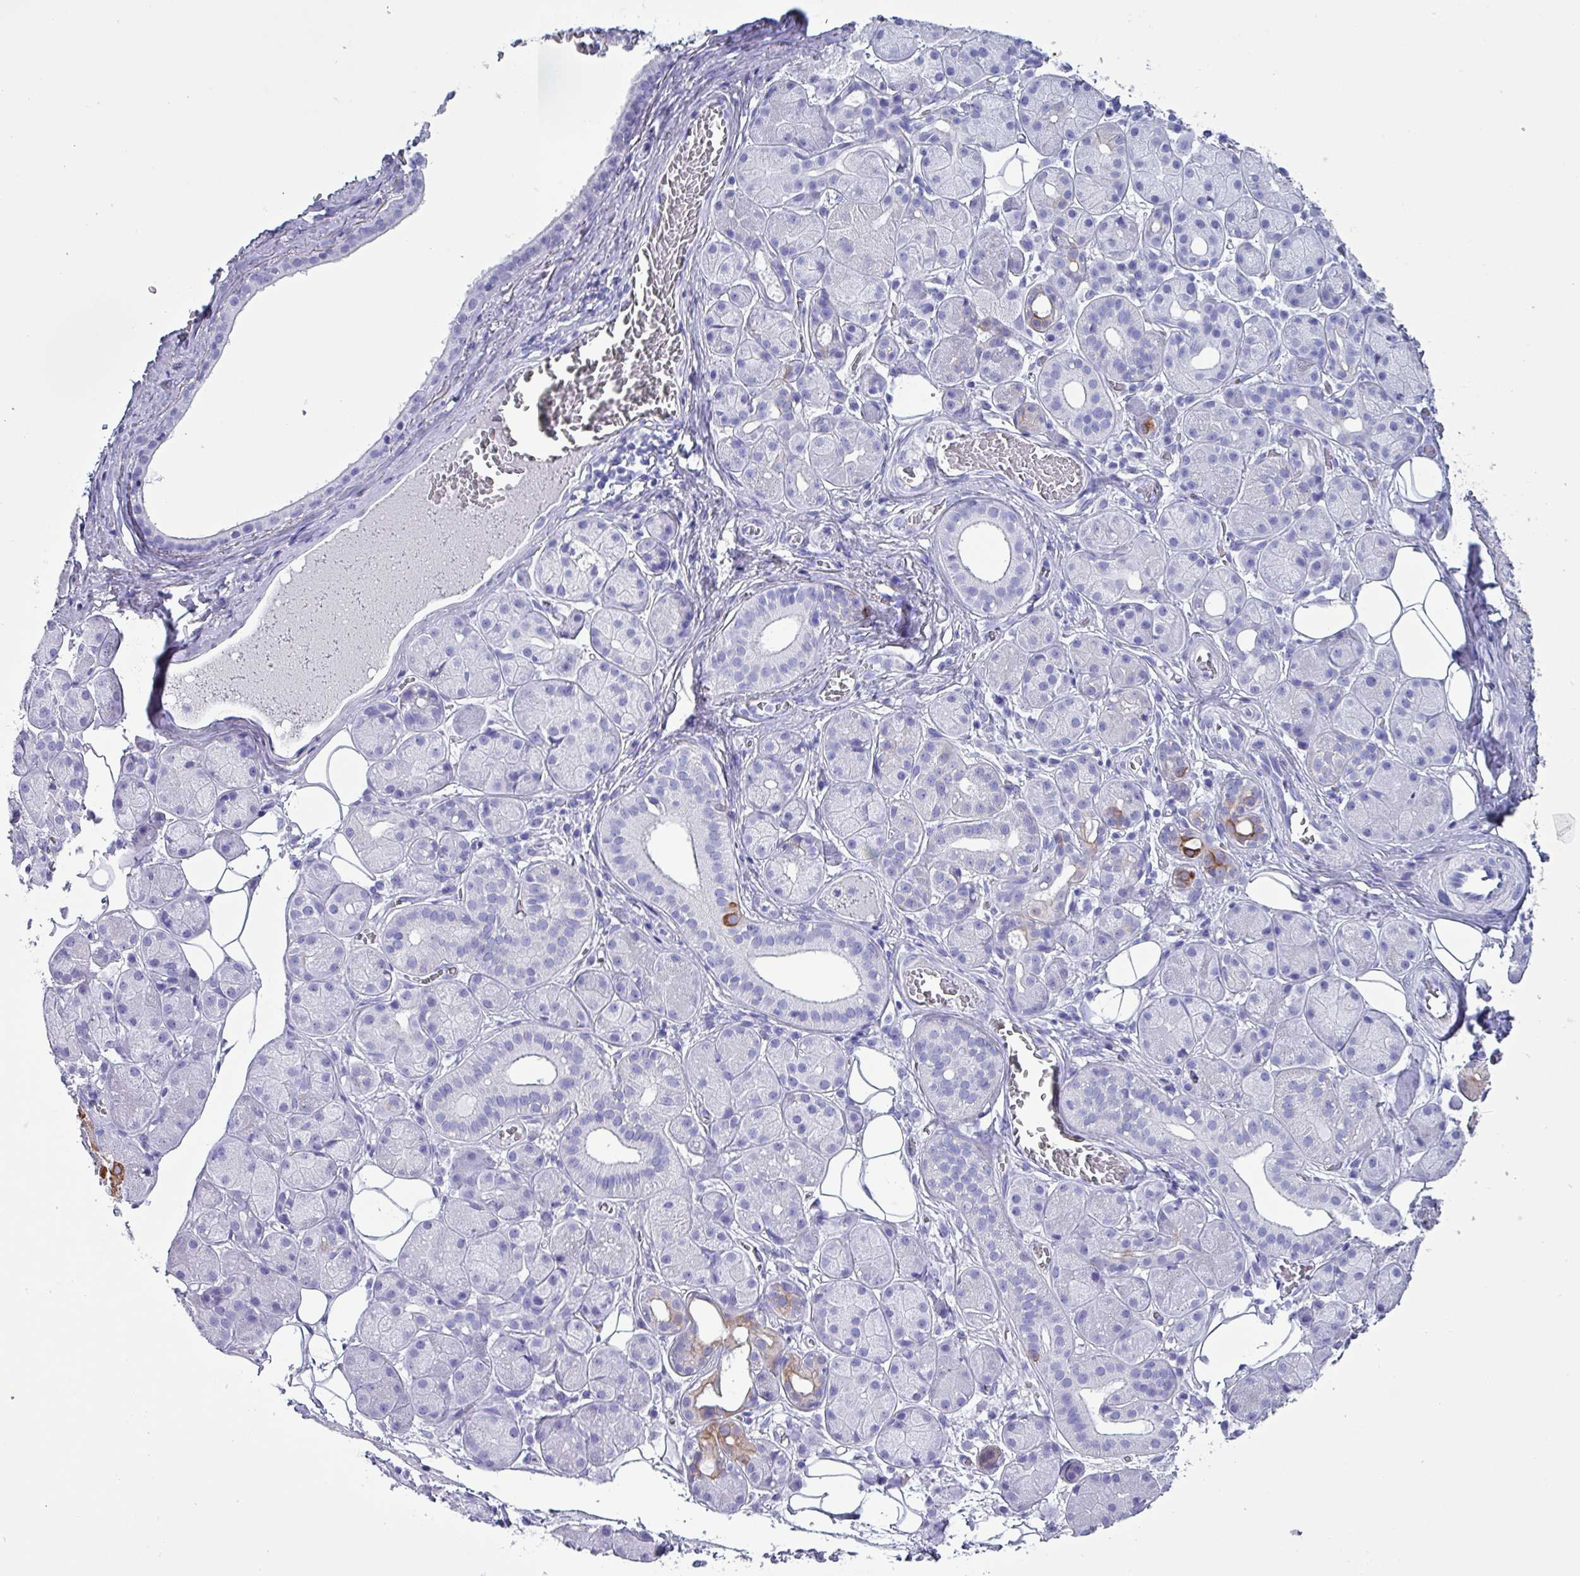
{"staining": {"intensity": "moderate", "quantity": "<25%", "location": "cytoplasmic/membranous"}, "tissue": "salivary gland", "cell_type": "Glandular cells", "image_type": "normal", "snomed": [{"axis": "morphology", "description": "Squamous cell carcinoma, NOS"}, {"axis": "topography", "description": "Skin"}, {"axis": "topography", "description": "Head-Neck"}], "caption": "The immunohistochemical stain highlights moderate cytoplasmic/membranous staining in glandular cells of normal salivary gland.", "gene": "KRT6A", "patient": {"sex": "male", "age": 80}}